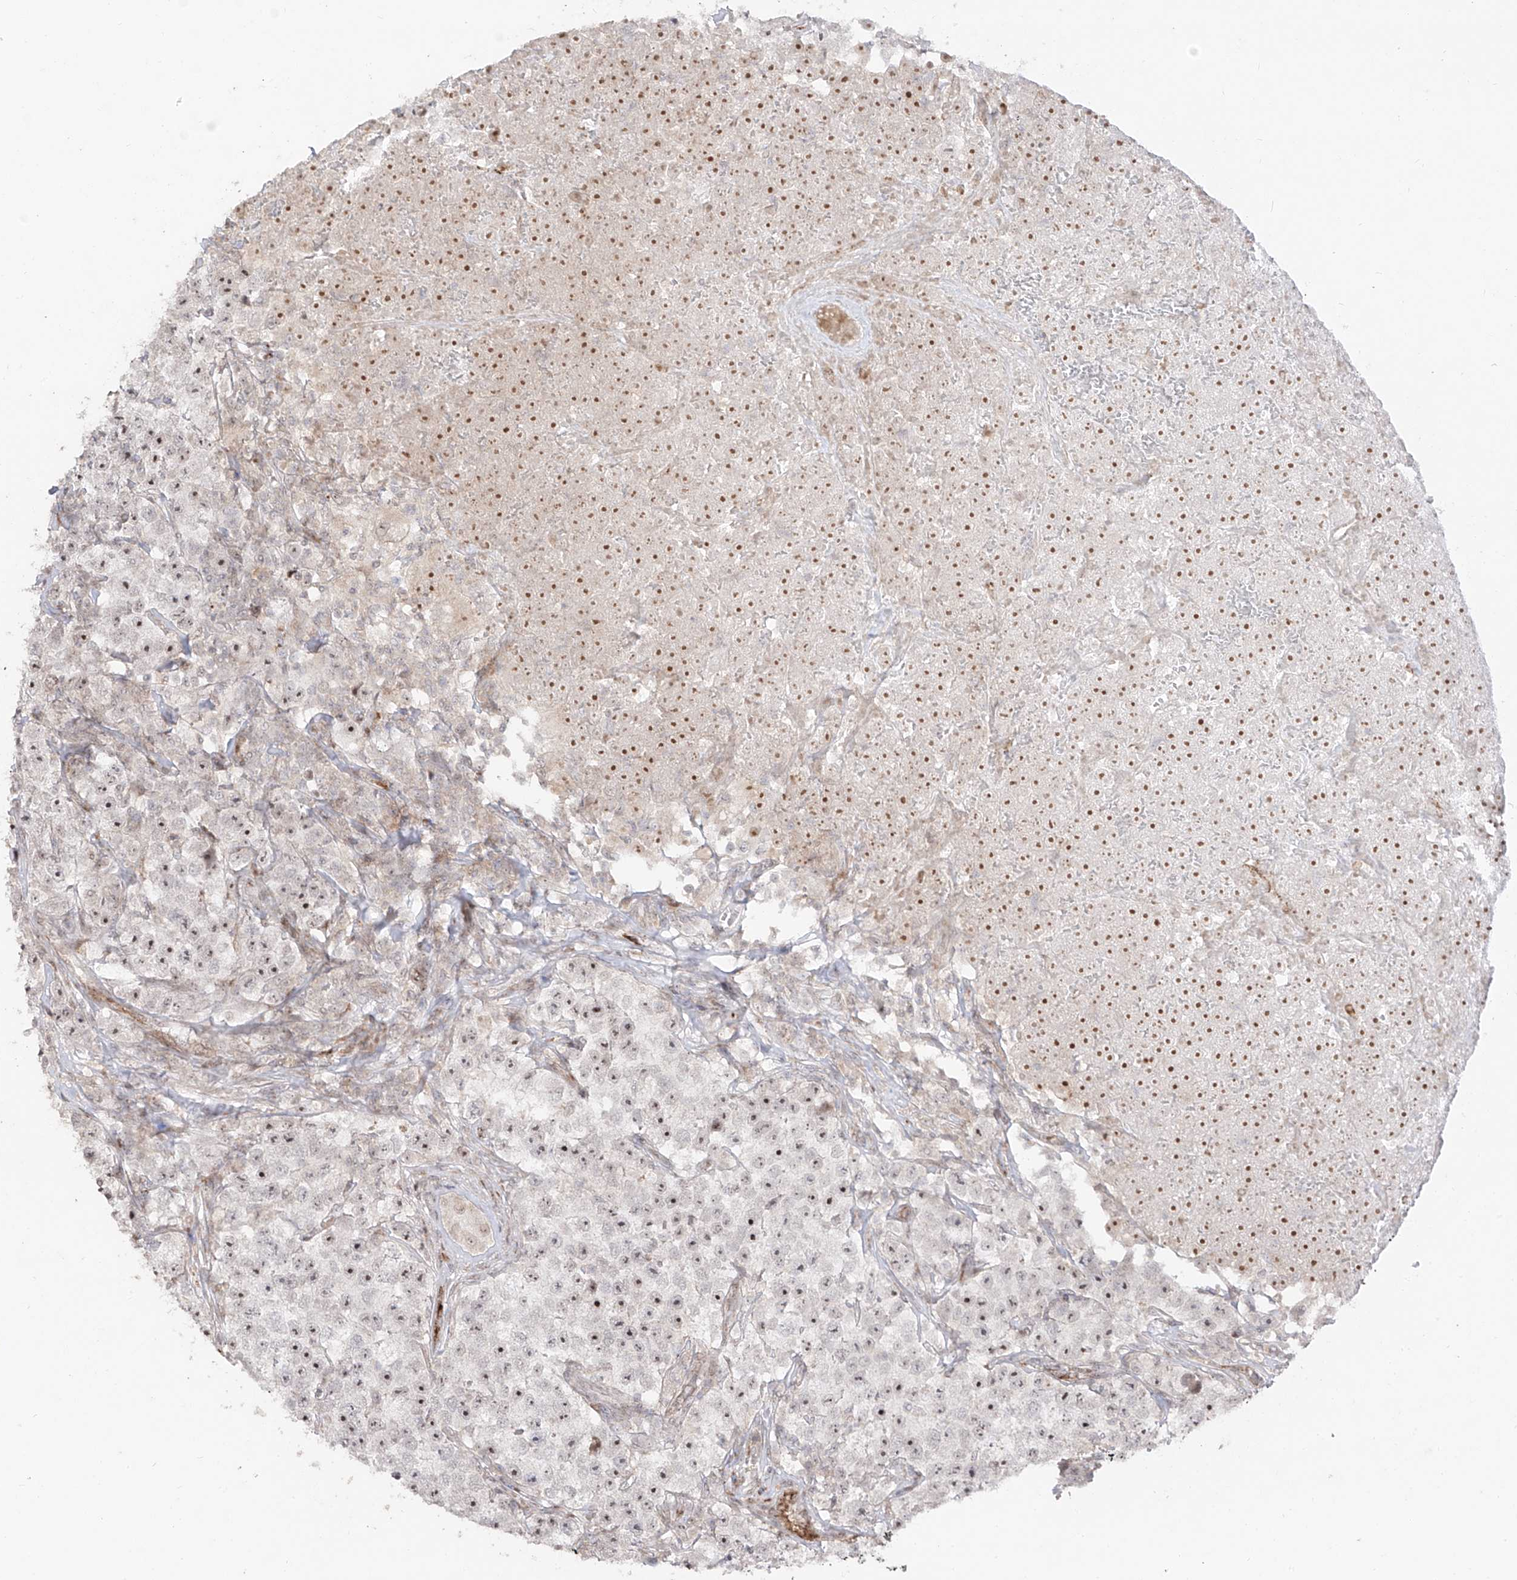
{"staining": {"intensity": "moderate", "quantity": "25%-75%", "location": "nuclear"}, "tissue": "testis cancer", "cell_type": "Tumor cells", "image_type": "cancer", "snomed": [{"axis": "morphology", "description": "Seminoma, NOS"}, {"axis": "topography", "description": "Testis"}], "caption": "Testis cancer stained with DAB (3,3'-diaminobenzidine) IHC shows medium levels of moderate nuclear positivity in approximately 25%-75% of tumor cells.", "gene": "ZNF180", "patient": {"sex": "male", "age": 22}}